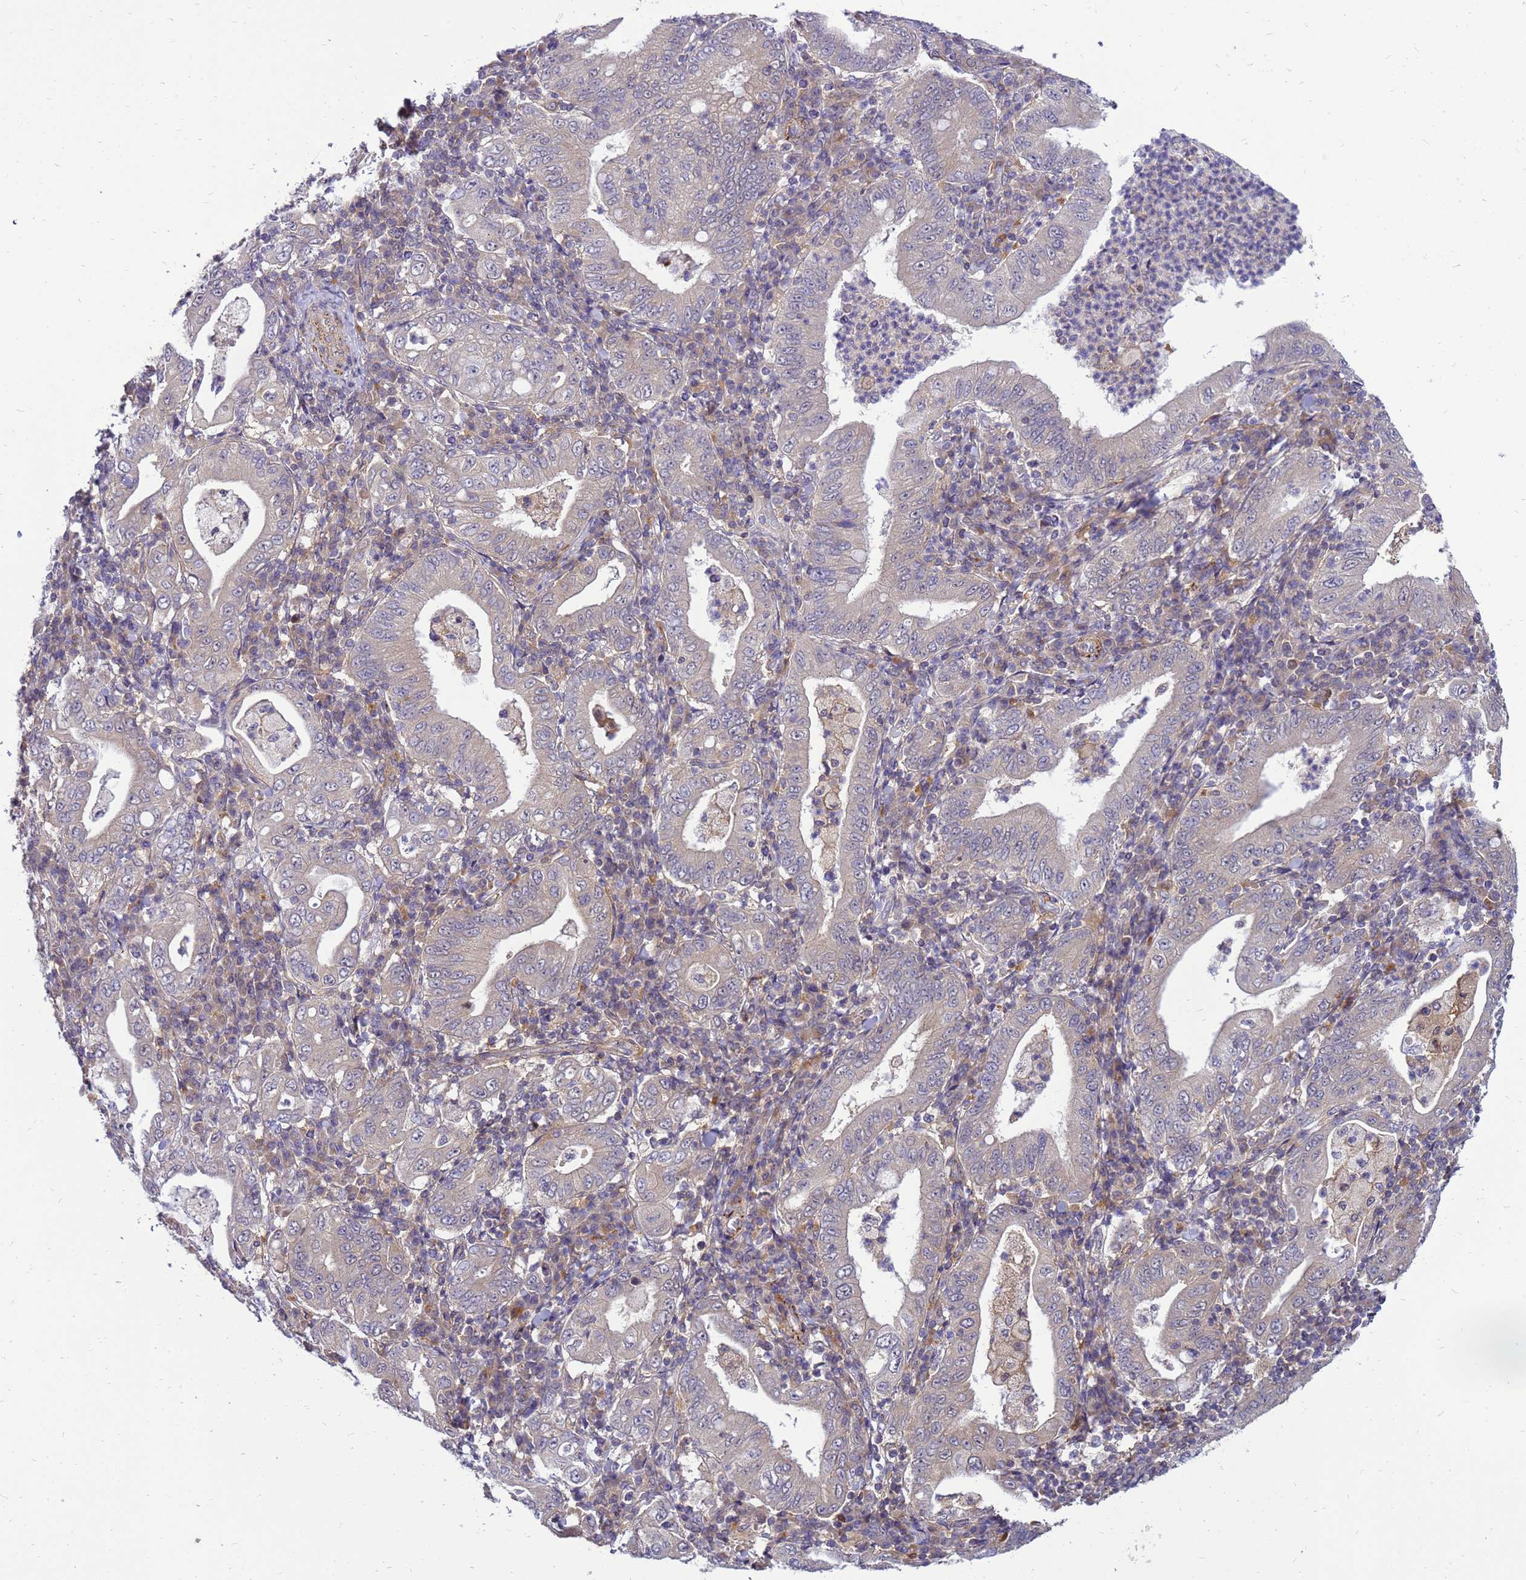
{"staining": {"intensity": "weak", "quantity": "<25%", "location": "cytoplasmic/membranous"}, "tissue": "stomach cancer", "cell_type": "Tumor cells", "image_type": "cancer", "snomed": [{"axis": "morphology", "description": "Normal tissue, NOS"}, {"axis": "morphology", "description": "Adenocarcinoma, NOS"}, {"axis": "topography", "description": "Esophagus"}, {"axis": "topography", "description": "Stomach, upper"}, {"axis": "topography", "description": "Peripheral nerve tissue"}], "caption": "This image is of stomach adenocarcinoma stained with immunohistochemistry to label a protein in brown with the nuclei are counter-stained blue. There is no staining in tumor cells.", "gene": "ENOPH1", "patient": {"sex": "male", "age": 62}}